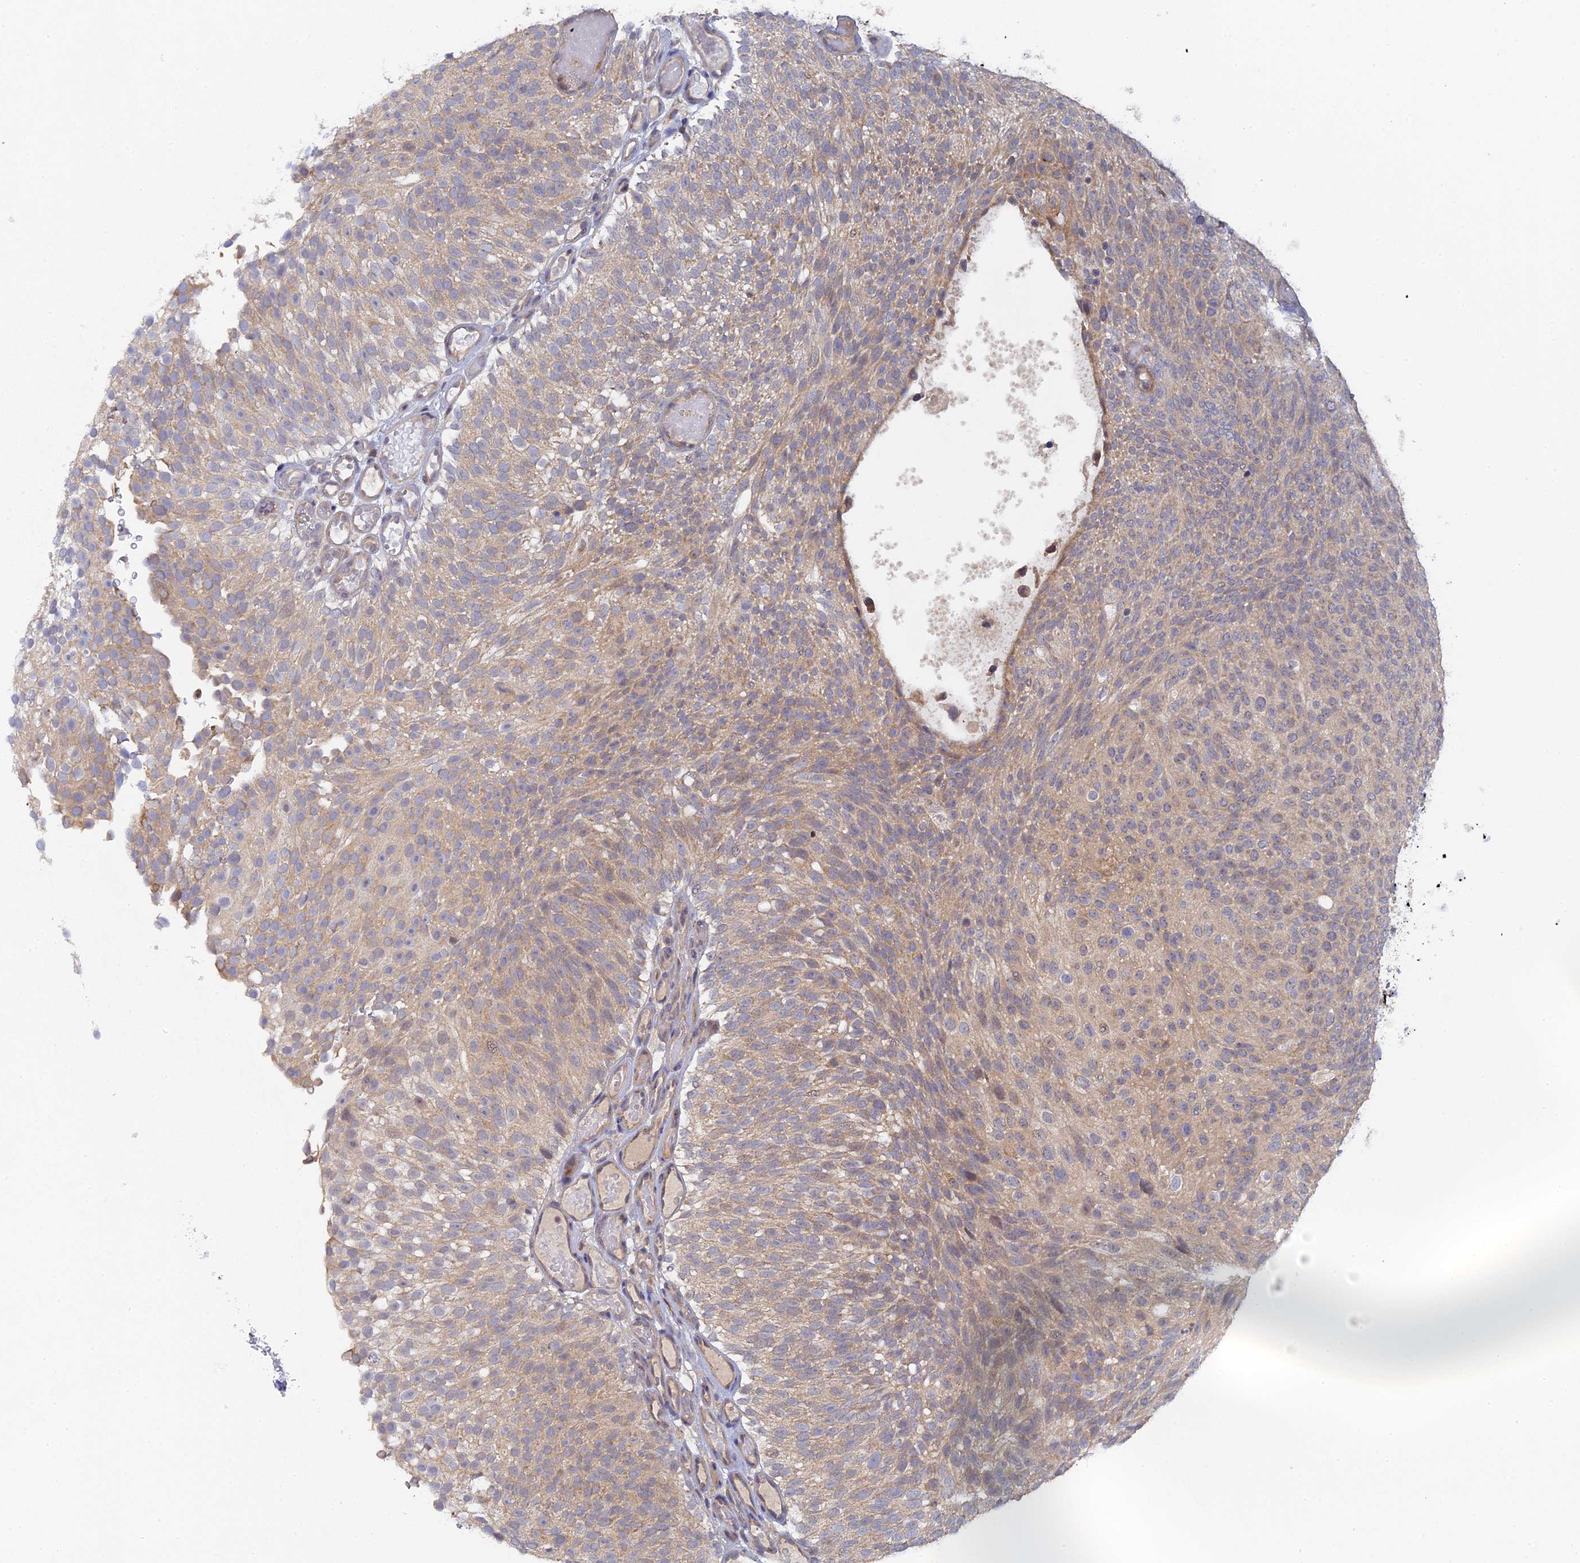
{"staining": {"intensity": "weak", "quantity": ">75%", "location": "cytoplasmic/membranous"}, "tissue": "urothelial cancer", "cell_type": "Tumor cells", "image_type": "cancer", "snomed": [{"axis": "morphology", "description": "Urothelial carcinoma, Low grade"}, {"axis": "topography", "description": "Urinary bladder"}], "caption": "Tumor cells exhibit low levels of weak cytoplasmic/membranous staining in about >75% of cells in human urothelial cancer.", "gene": "MIGA2", "patient": {"sex": "male", "age": 78}}